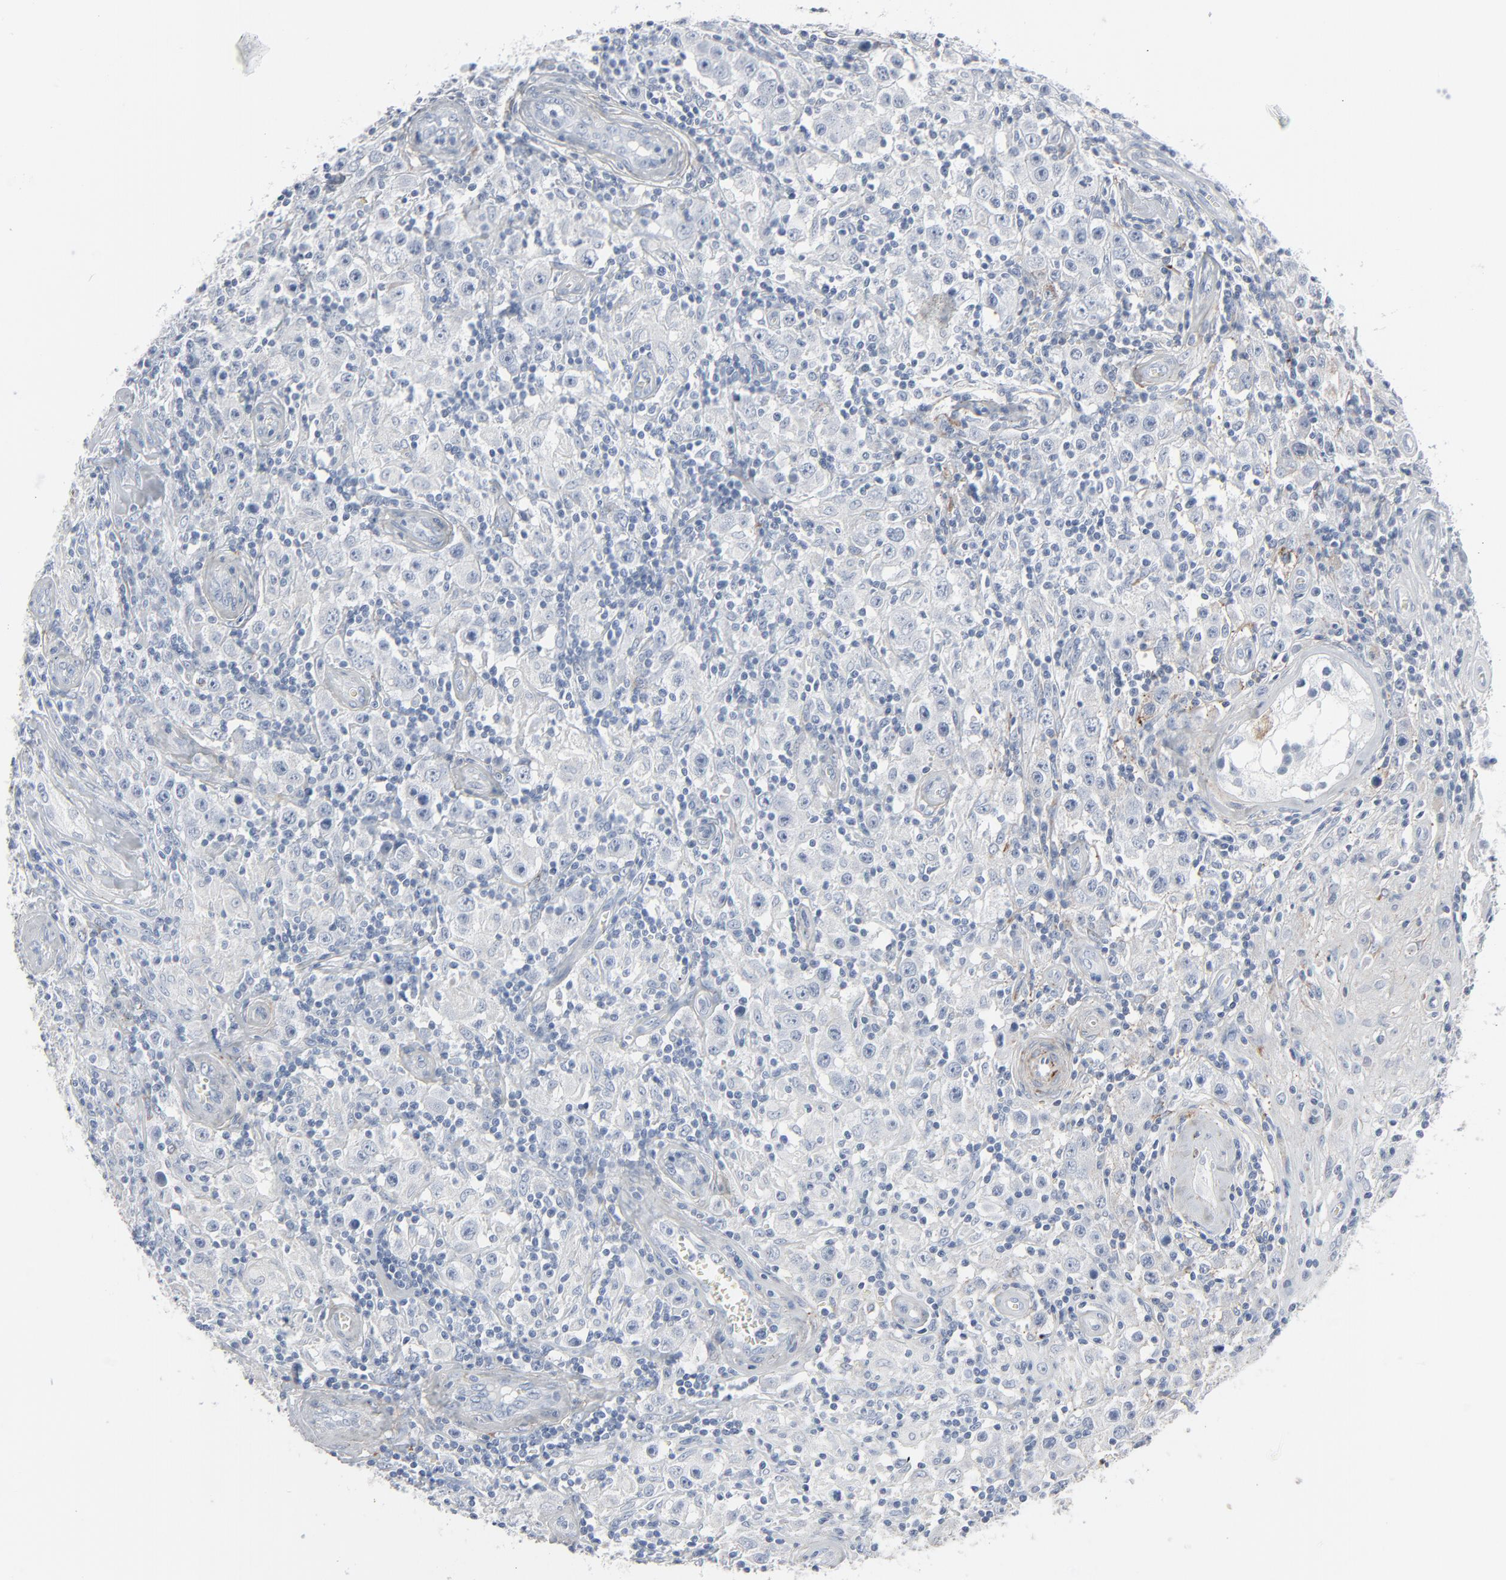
{"staining": {"intensity": "negative", "quantity": "none", "location": "none"}, "tissue": "testis cancer", "cell_type": "Tumor cells", "image_type": "cancer", "snomed": [{"axis": "morphology", "description": "Seminoma, NOS"}, {"axis": "topography", "description": "Testis"}], "caption": "High power microscopy histopathology image of an immunohistochemistry image of testis cancer, revealing no significant staining in tumor cells.", "gene": "BGN", "patient": {"sex": "male", "age": 32}}